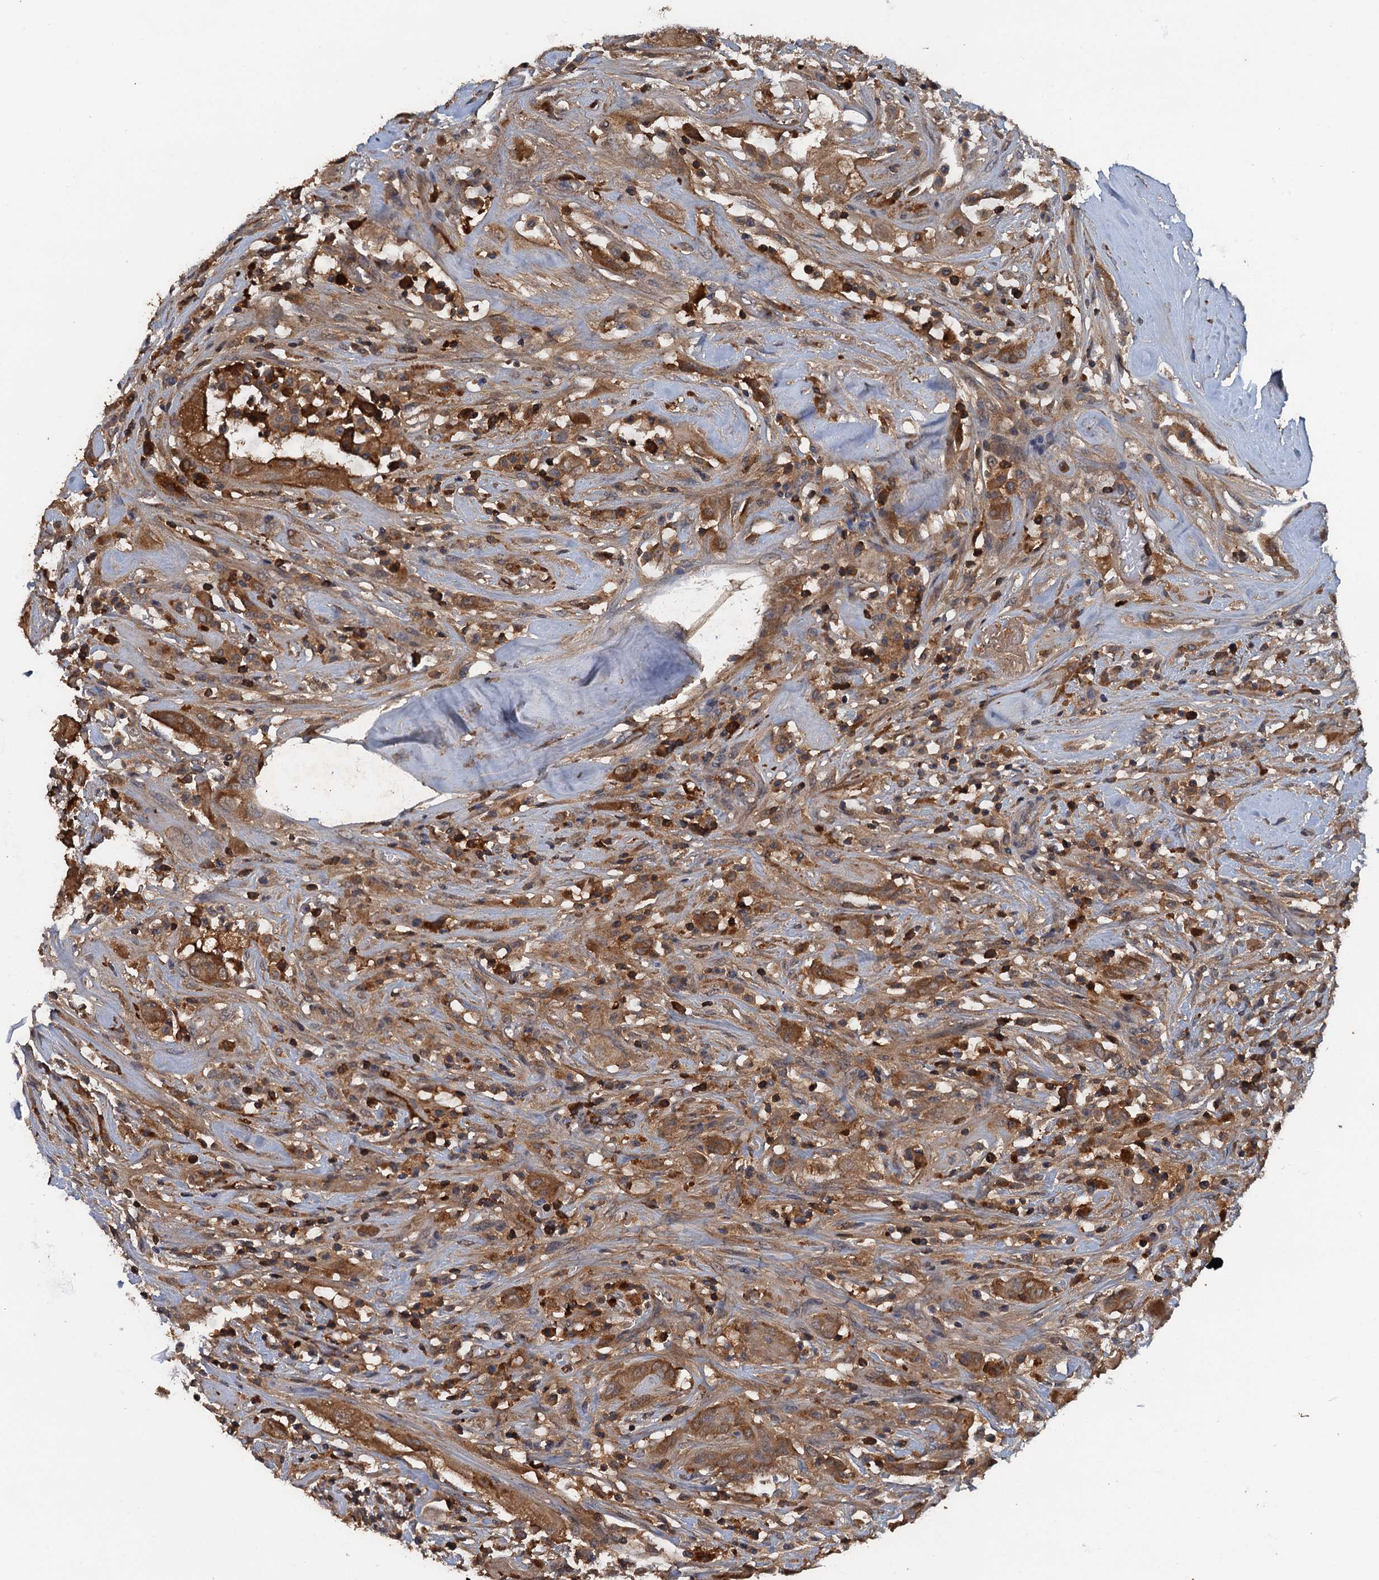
{"staining": {"intensity": "moderate", "quantity": ">75%", "location": "cytoplasmic/membranous"}, "tissue": "thyroid cancer", "cell_type": "Tumor cells", "image_type": "cancer", "snomed": [{"axis": "morphology", "description": "Papillary adenocarcinoma, NOS"}, {"axis": "topography", "description": "Thyroid gland"}], "caption": "Moderate cytoplasmic/membranous expression is present in approximately >75% of tumor cells in thyroid cancer (papillary adenocarcinoma). The protein is shown in brown color, while the nuclei are stained blue.", "gene": "HAPLN3", "patient": {"sex": "female", "age": 59}}